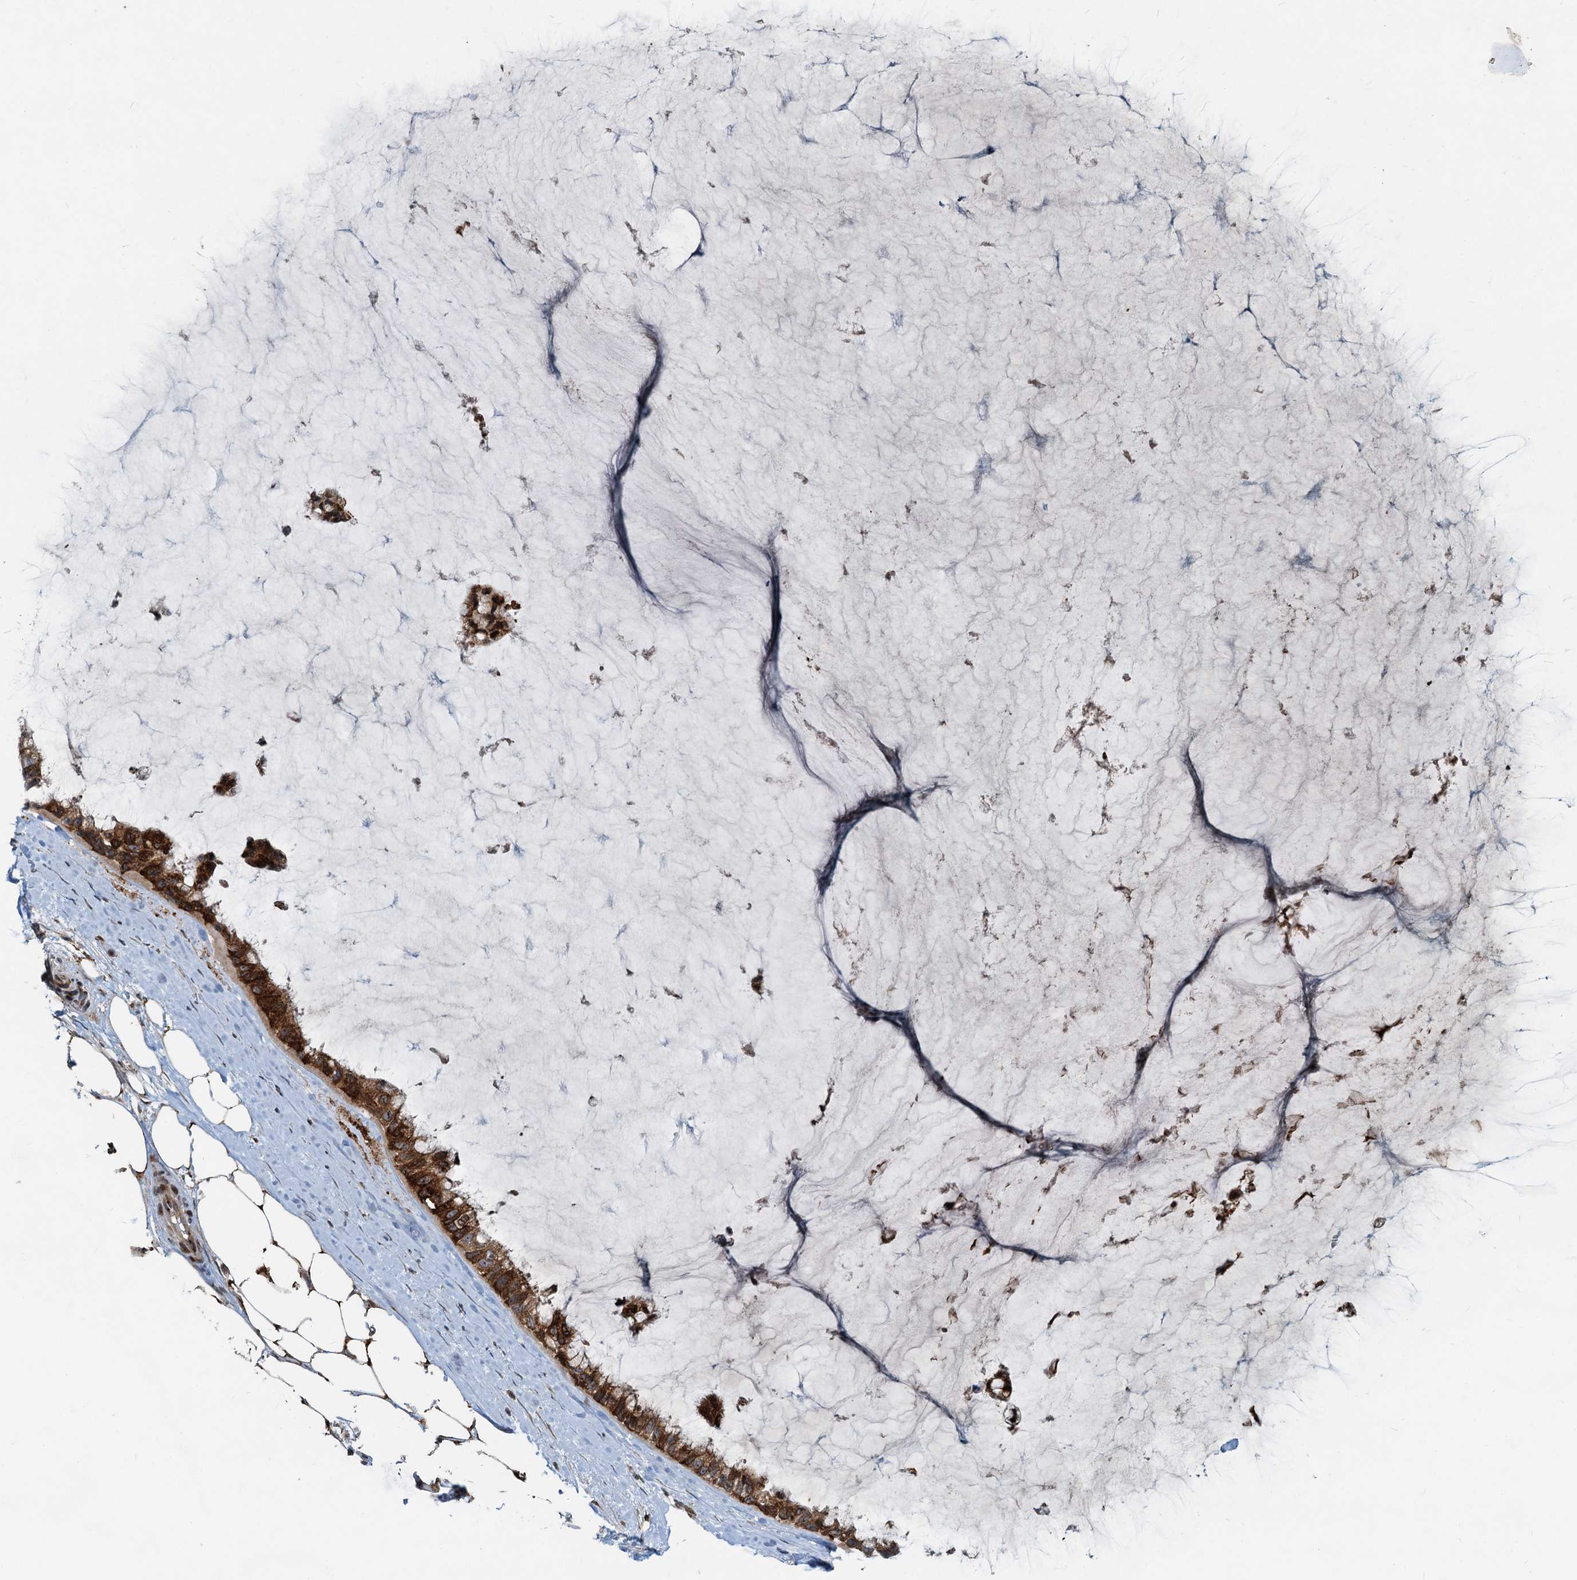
{"staining": {"intensity": "moderate", "quantity": ">75%", "location": "cytoplasmic/membranous"}, "tissue": "ovarian cancer", "cell_type": "Tumor cells", "image_type": "cancer", "snomed": [{"axis": "morphology", "description": "Cystadenocarcinoma, mucinous, NOS"}, {"axis": "topography", "description": "Ovary"}], "caption": "Immunohistochemical staining of ovarian cancer (mucinous cystadenocarcinoma) demonstrates moderate cytoplasmic/membranous protein expression in about >75% of tumor cells.", "gene": "CEP68", "patient": {"sex": "female", "age": 39}}